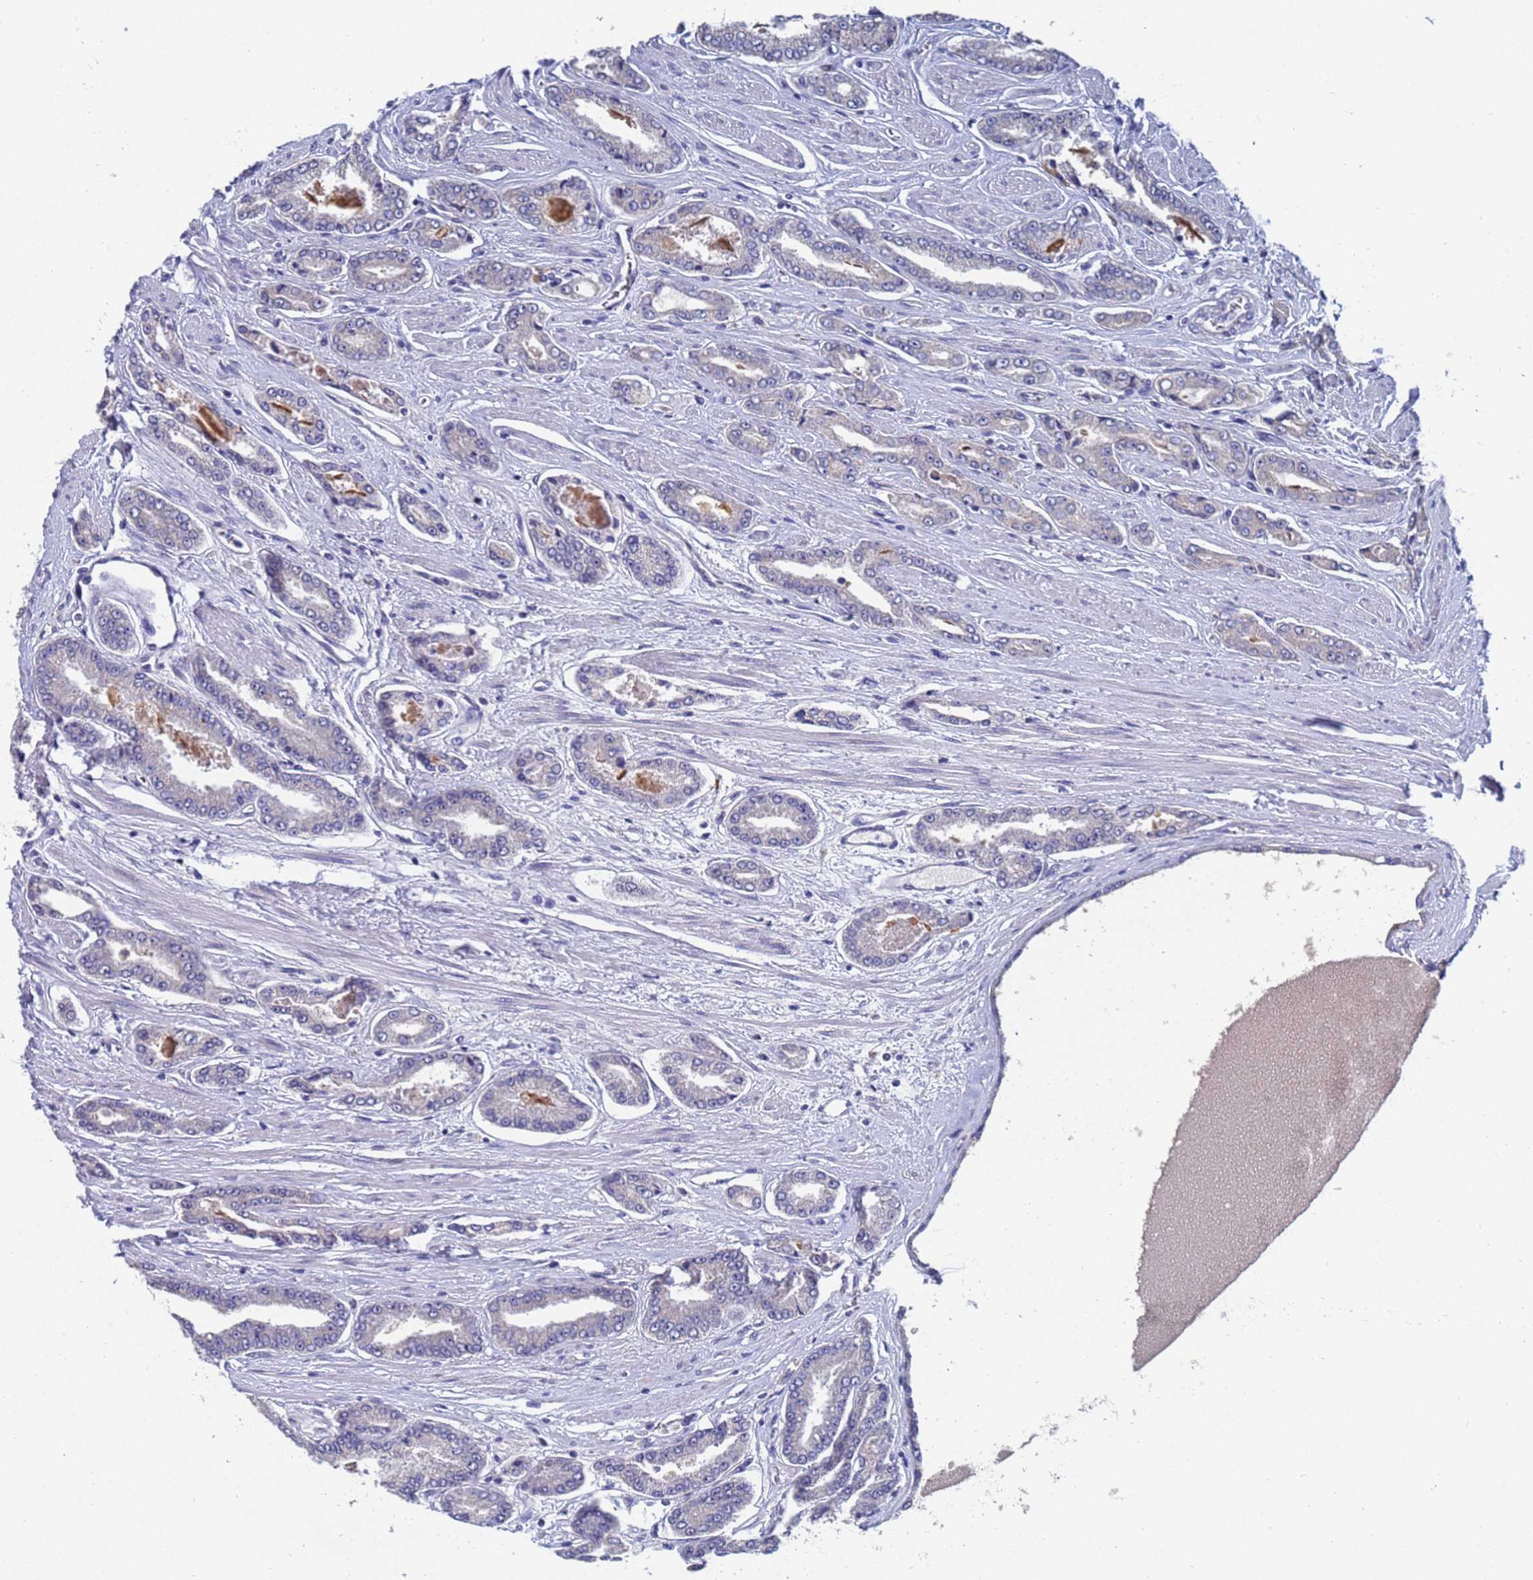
{"staining": {"intensity": "negative", "quantity": "none", "location": "none"}, "tissue": "prostate cancer", "cell_type": "Tumor cells", "image_type": "cancer", "snomed": [{"axis": "morphology", "description": "Adenocarcinoma, High grade"}, {"axis": "topography", "description": "Prostate"}], "caption": "Tumor cells are negative for brown protein staining in prostate cancer. The staining was performed using DAB (3,3'-diaminobenzidine) to visualize the protein expression in brown, while the nuclei were stained in blue with hematoxylin (Magnification: 20x).", "gene": "IHO1", "patient": {"sex": "male", "age": 74}}